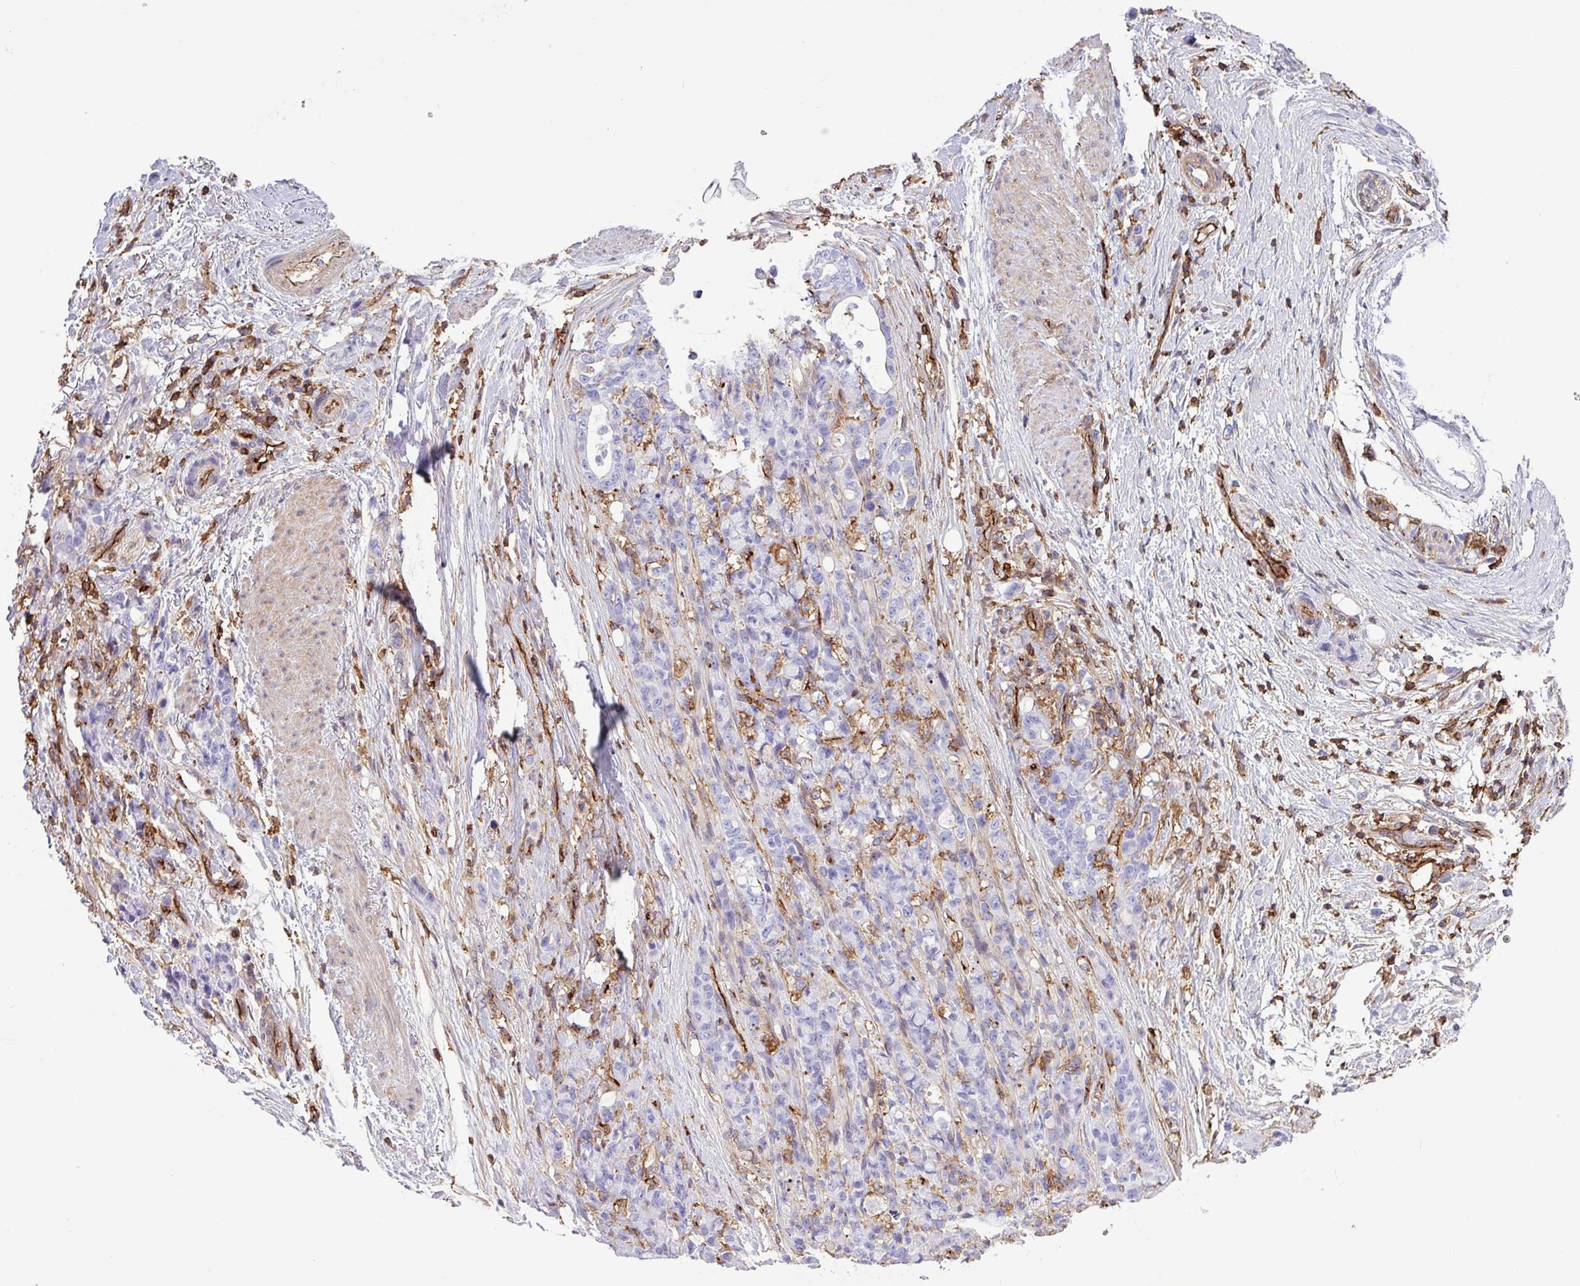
{"staining": {"intensity": "negative", "quantity": "none", "location": "none"}, "tissue": "stomach cancer", "cell_type": "Tumor cells", "image_type": "cancer", "snomed": [{"axis": "morphology", "description": "Normal tissue, NOS"}, {"axis": "morphology", "description": "Adenocarcinoma, NOS"}, {"axis": "topography", "description": "Stomach"}], "caption": "Immunohistochemistry of stomach cancer displays no positivity in tumor cells.", "gene": "PPP1R18", "patient": {"sex": "female", "age": 79}}